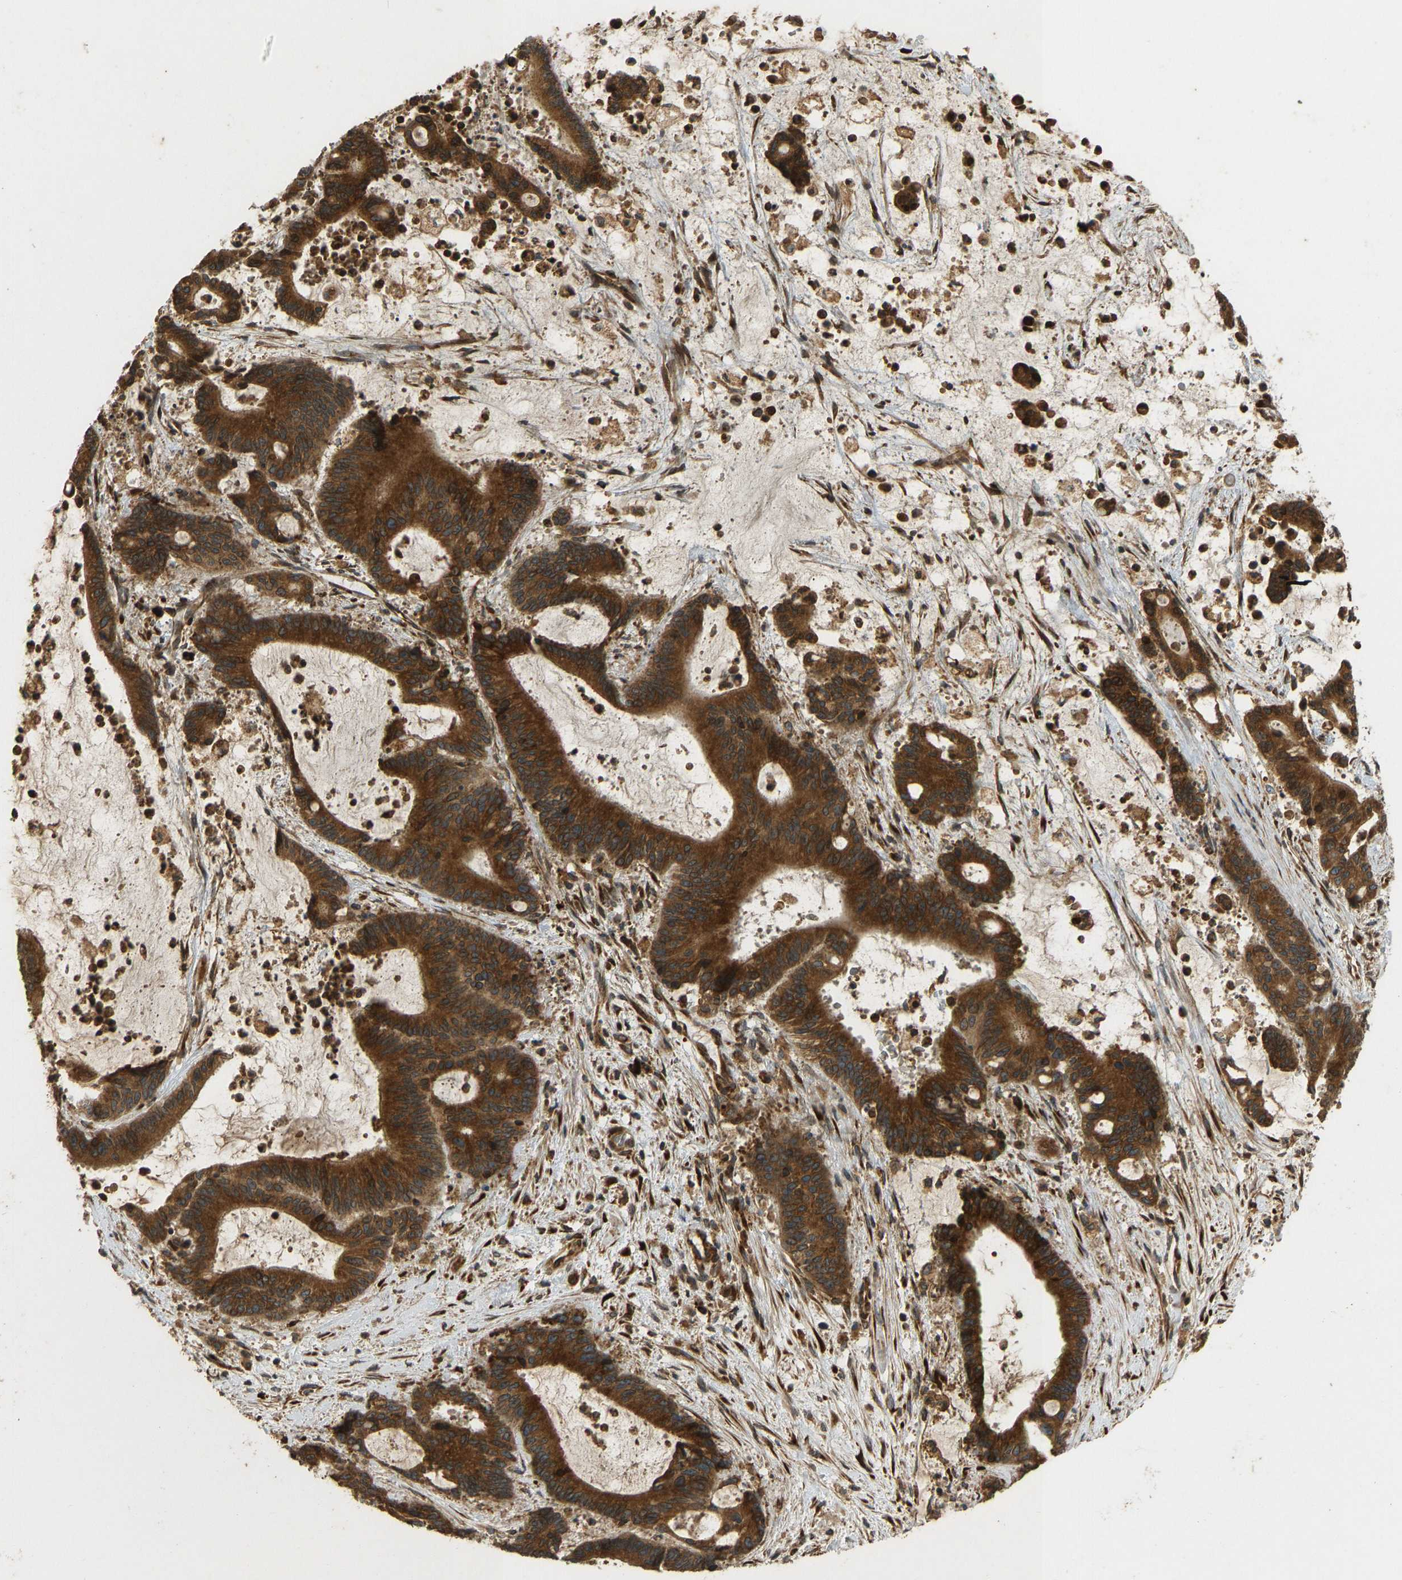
{"staining": {"intensity": "strong", "quantity": ">75%", "location": "cytoplasmic/membranous"}, "tissue": "liver cancer", "cell_type": "Tumor cells", "image_type": "cancer", "snomed": [{"axis": "morphology", "description": "Normal tissue, NOS"}, {"axis": "morphology", "description": "Cholangiocarcinoma"}, {"axis": "topography", "description": "Liver"}, {"axis": "topography", "description": "Peripheral nerve tissue"}], "caption": "Immunohistochemistry micrograph of liver cancer (cholangiocarcinoma) stained for a protein (brown), which demonstrates high levels of strong cytoplasmic/membranous expression in approximately >75% of tumor cells.", "gene": "RPN2", "patient": {"sex": "female", "age": 73}}